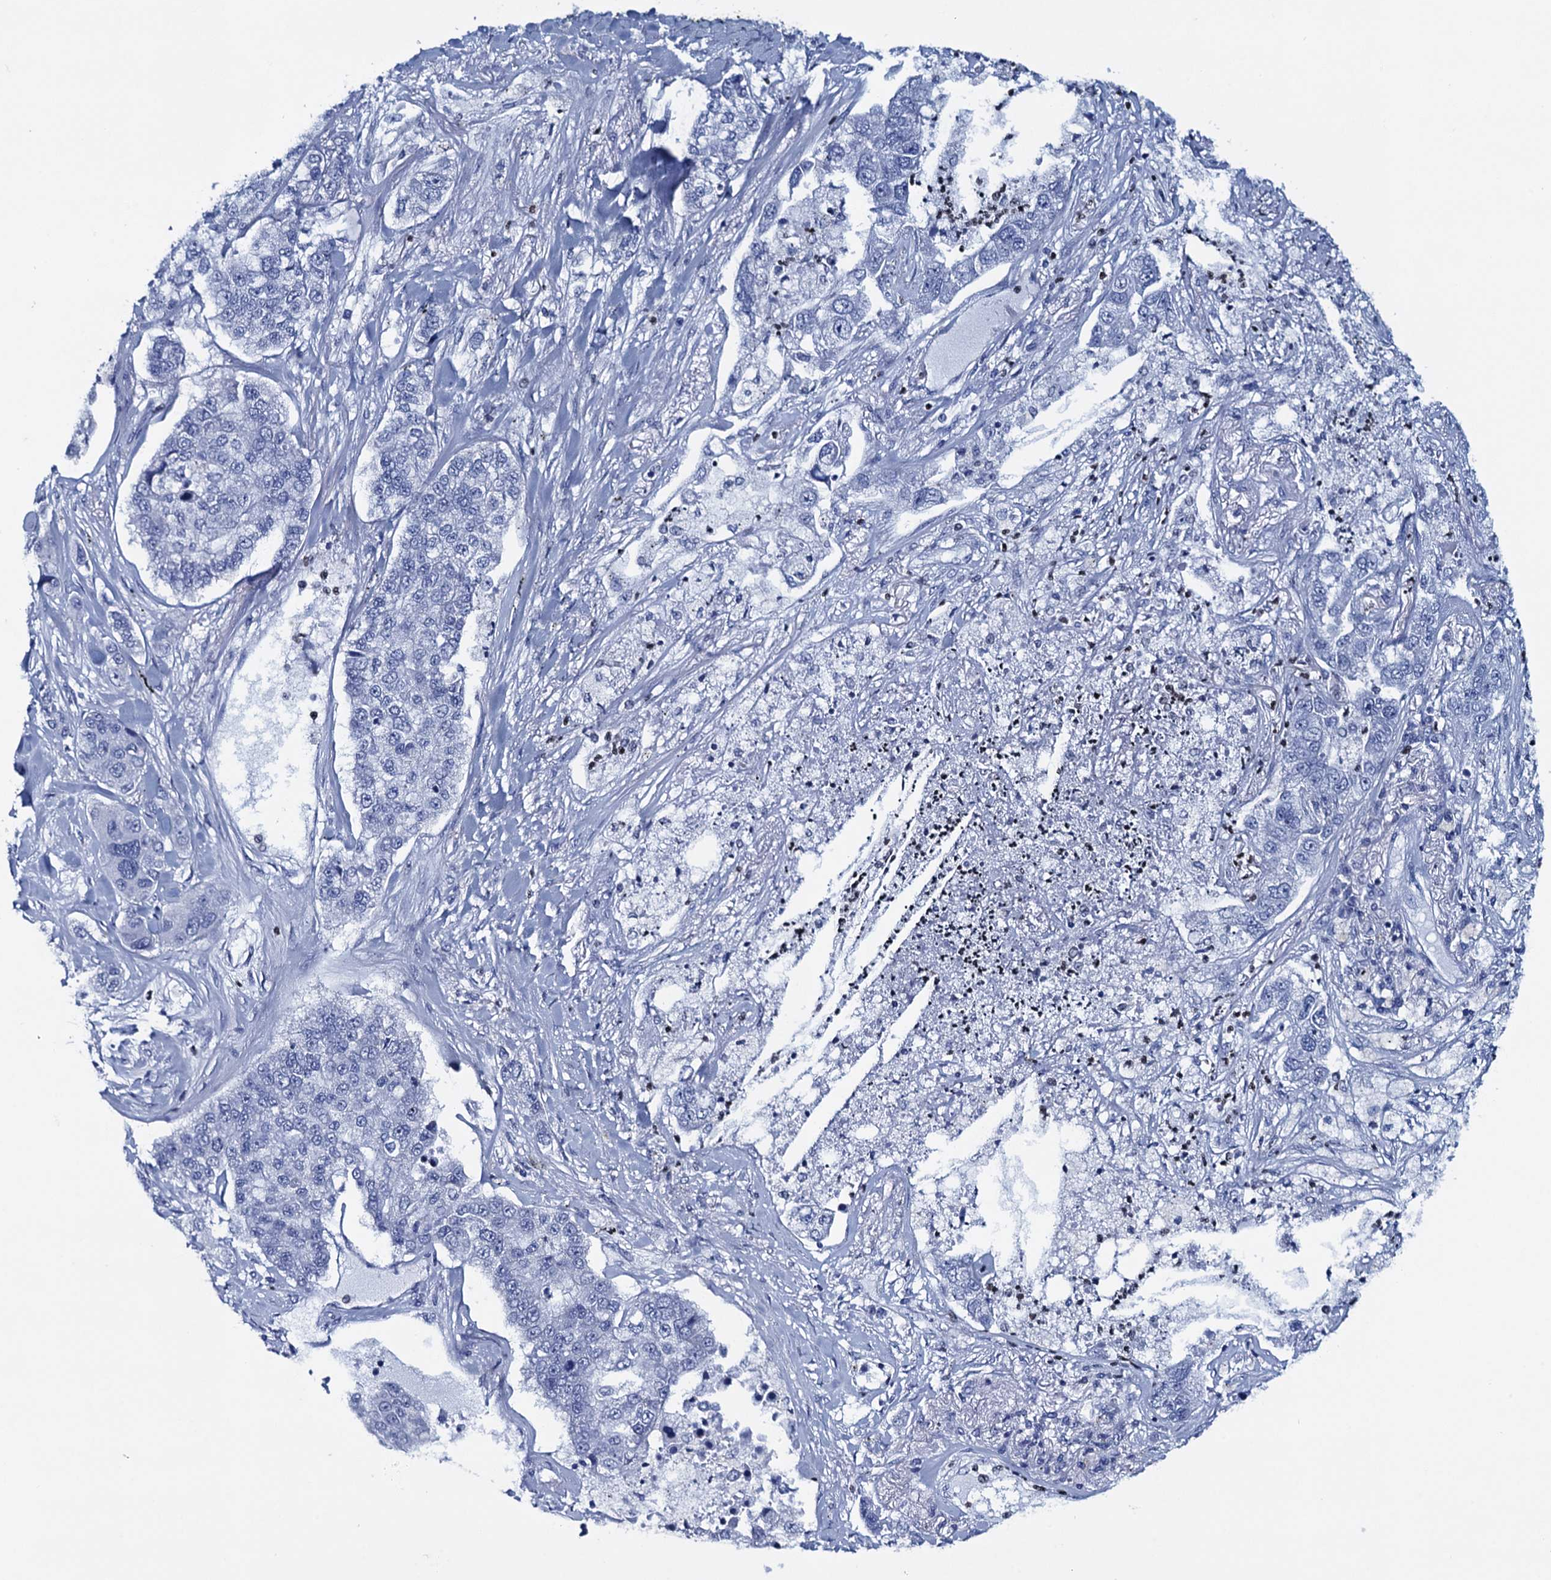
{"staining": {"intensity": "negative", "quantity": "none", "location": "none"}, "tissue": "lung cancer", "cell_type": "Tumor cells", "image_type": "cancer", "snomed": [{"axis": "morphology", "description": "Adenocarcinoma, NOS"}, {"axis": "topography", "description": "Lung"}], "caption": "Immunohistochemical staining of lung cancer (adenocarcinoma) exhibits no significant positivity in tumor cells.", "gene": "RHCG", "patient": {"sex": "male", "age": 49}}